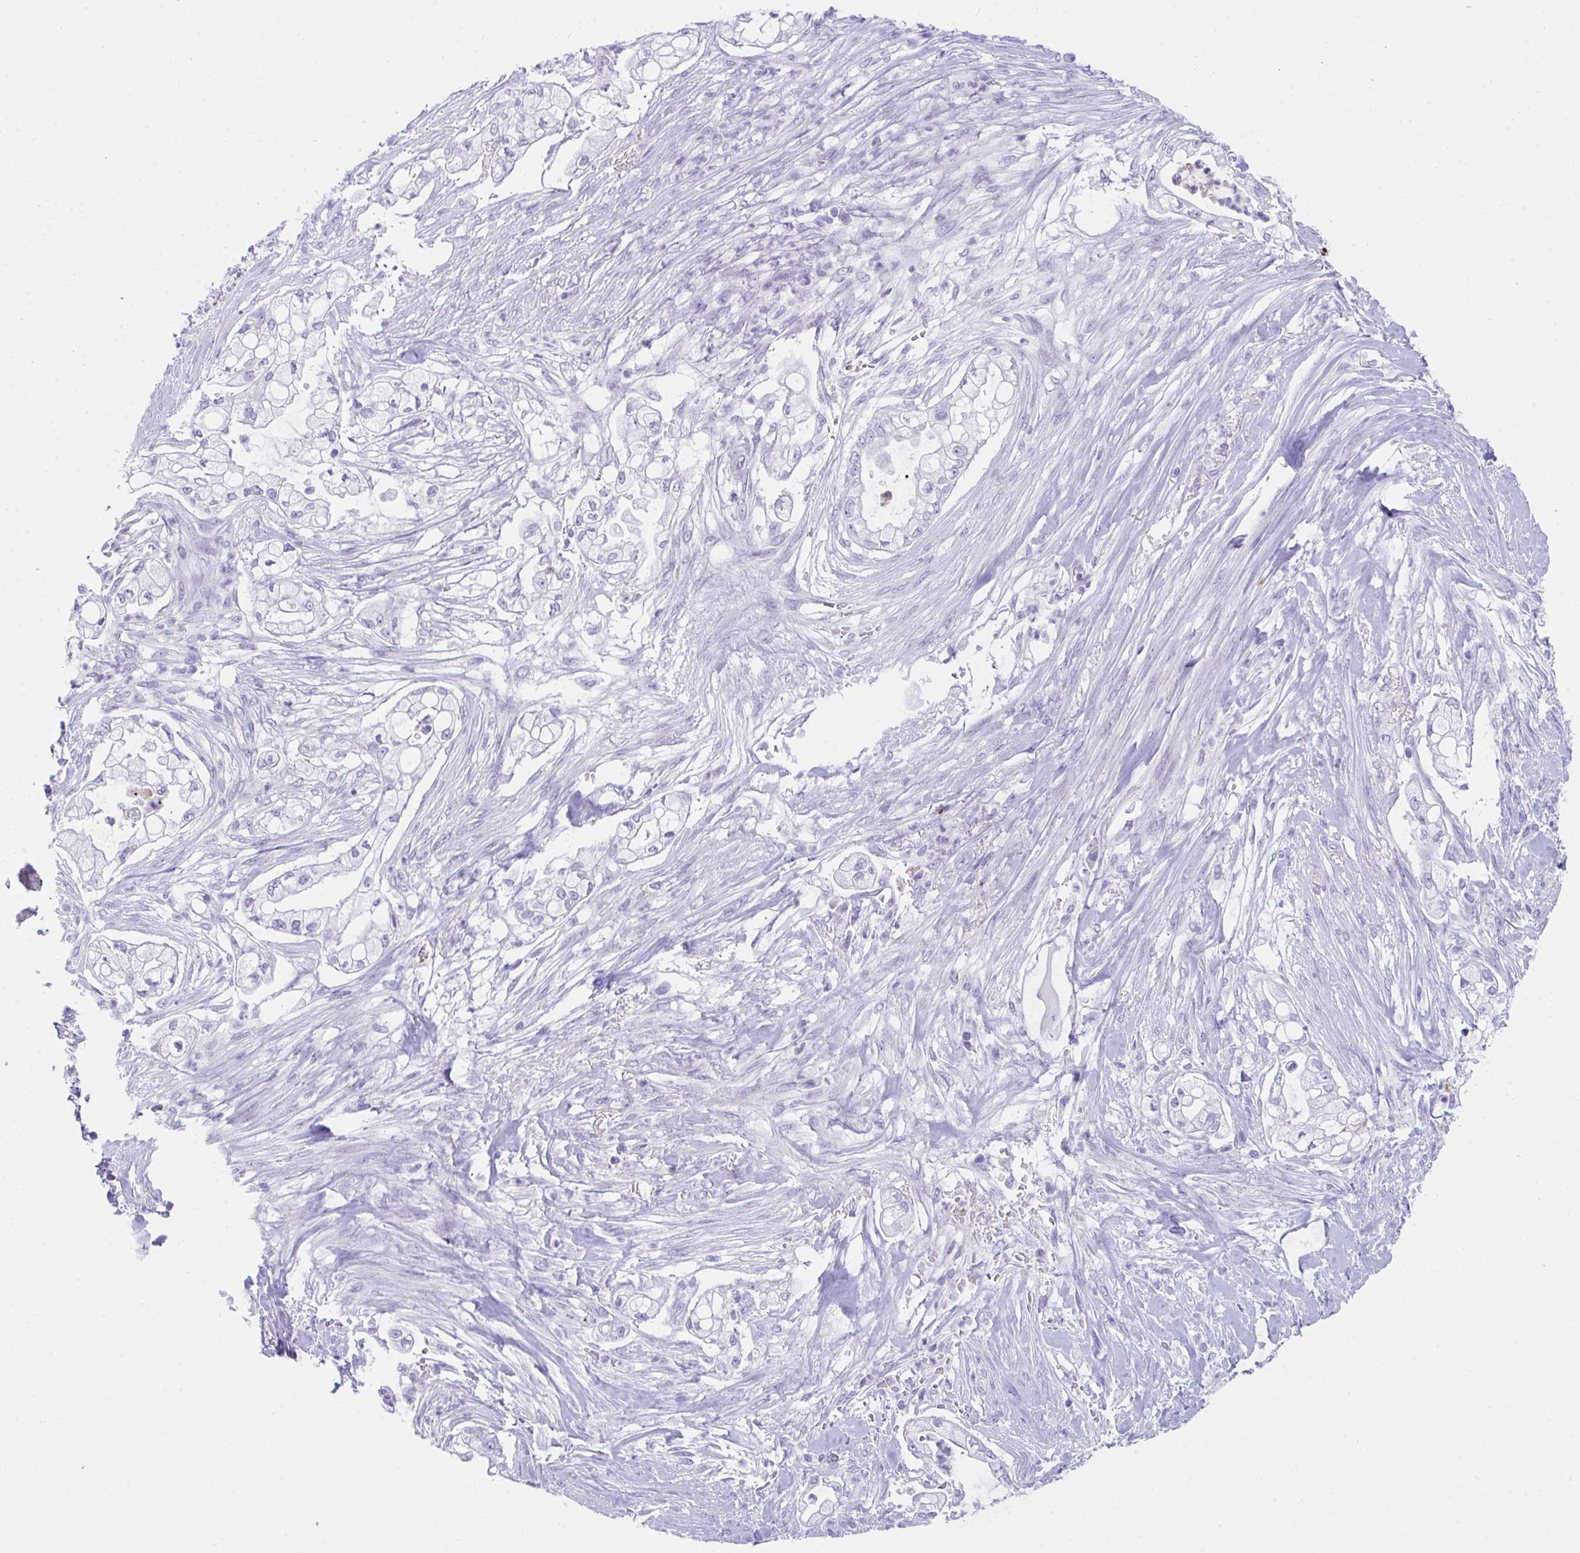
{"staining": {"intensity": "negative", "quantity": "none", "location": "none"}, "tissue": "pancreatic cancer", "cell_type": "Tumor cells", "image_type": "cancer", "snomed": [{"axis": "morphology", "description": "Adenocarcinoma, NOS"}, {"axis": "topography", "description": "Pancreas"}], "caption": "A high-resolution histopathology image shows IHC staining of adenocarcinoma (pancreatic), which displays no significant expression in tumor cells.", "gene": "KMT2E", "patient": {"sex": "female", "age": 69}}